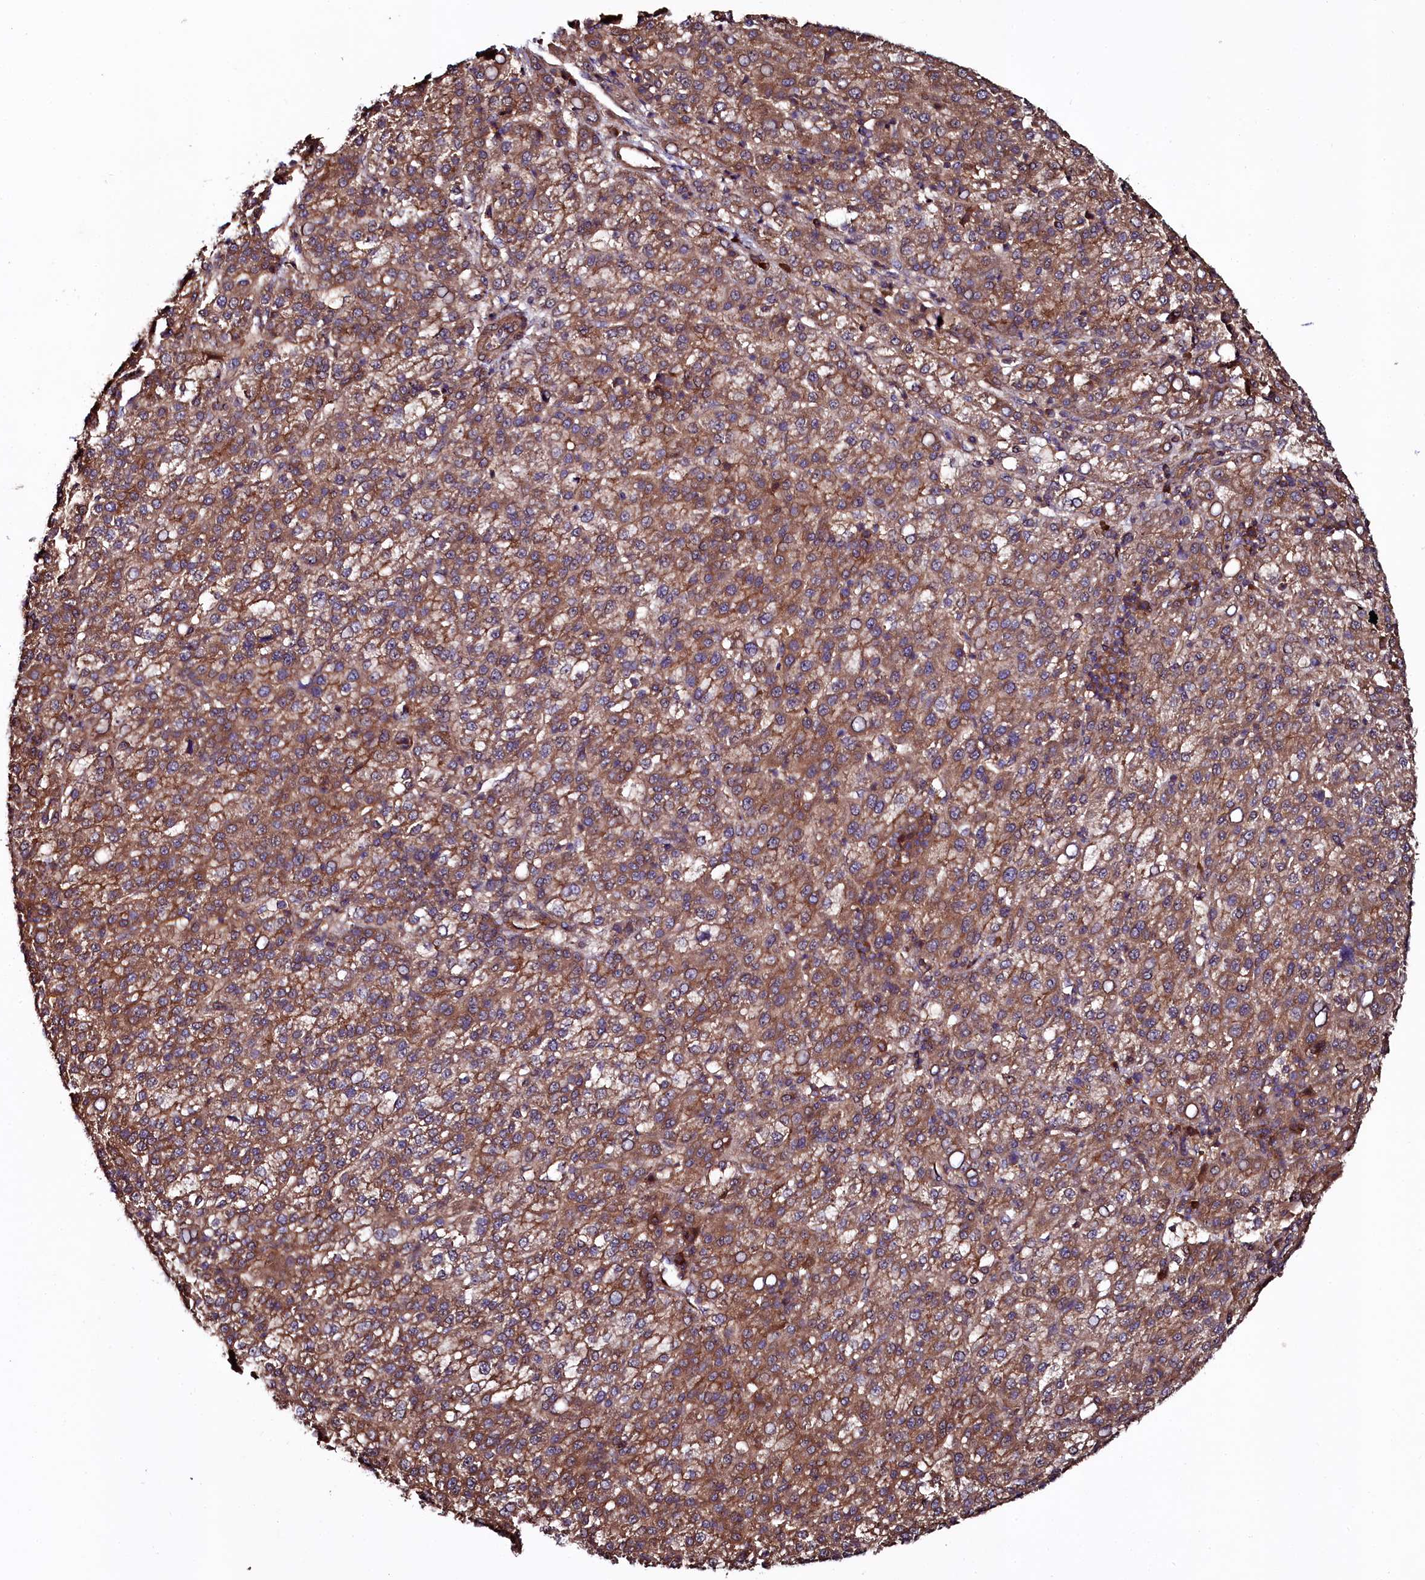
{"staining": {"intensity": "moderate", "quantity": ">75%", "location": "cytoplasmic/membranous"}, "tissue": "liver cancer", "cell_type": "Tumor cells", "image_type": "cancer", "snomed": [{"axis": "morphology", "description": "Carcinoma, Hepatocellular, NOS"}, {"axis": "topography", "description": "Liver"}], "caption": "A high-resolution photomicrograph shows immunohistochemistry staining of liver cancer (hepatocellular carcinoma), which reveals moderate cytoplasmic/membranous expression in about >75% of tumor cells.", "gene": "USPL1", "patient": {"sex": "female", "age": 58}}